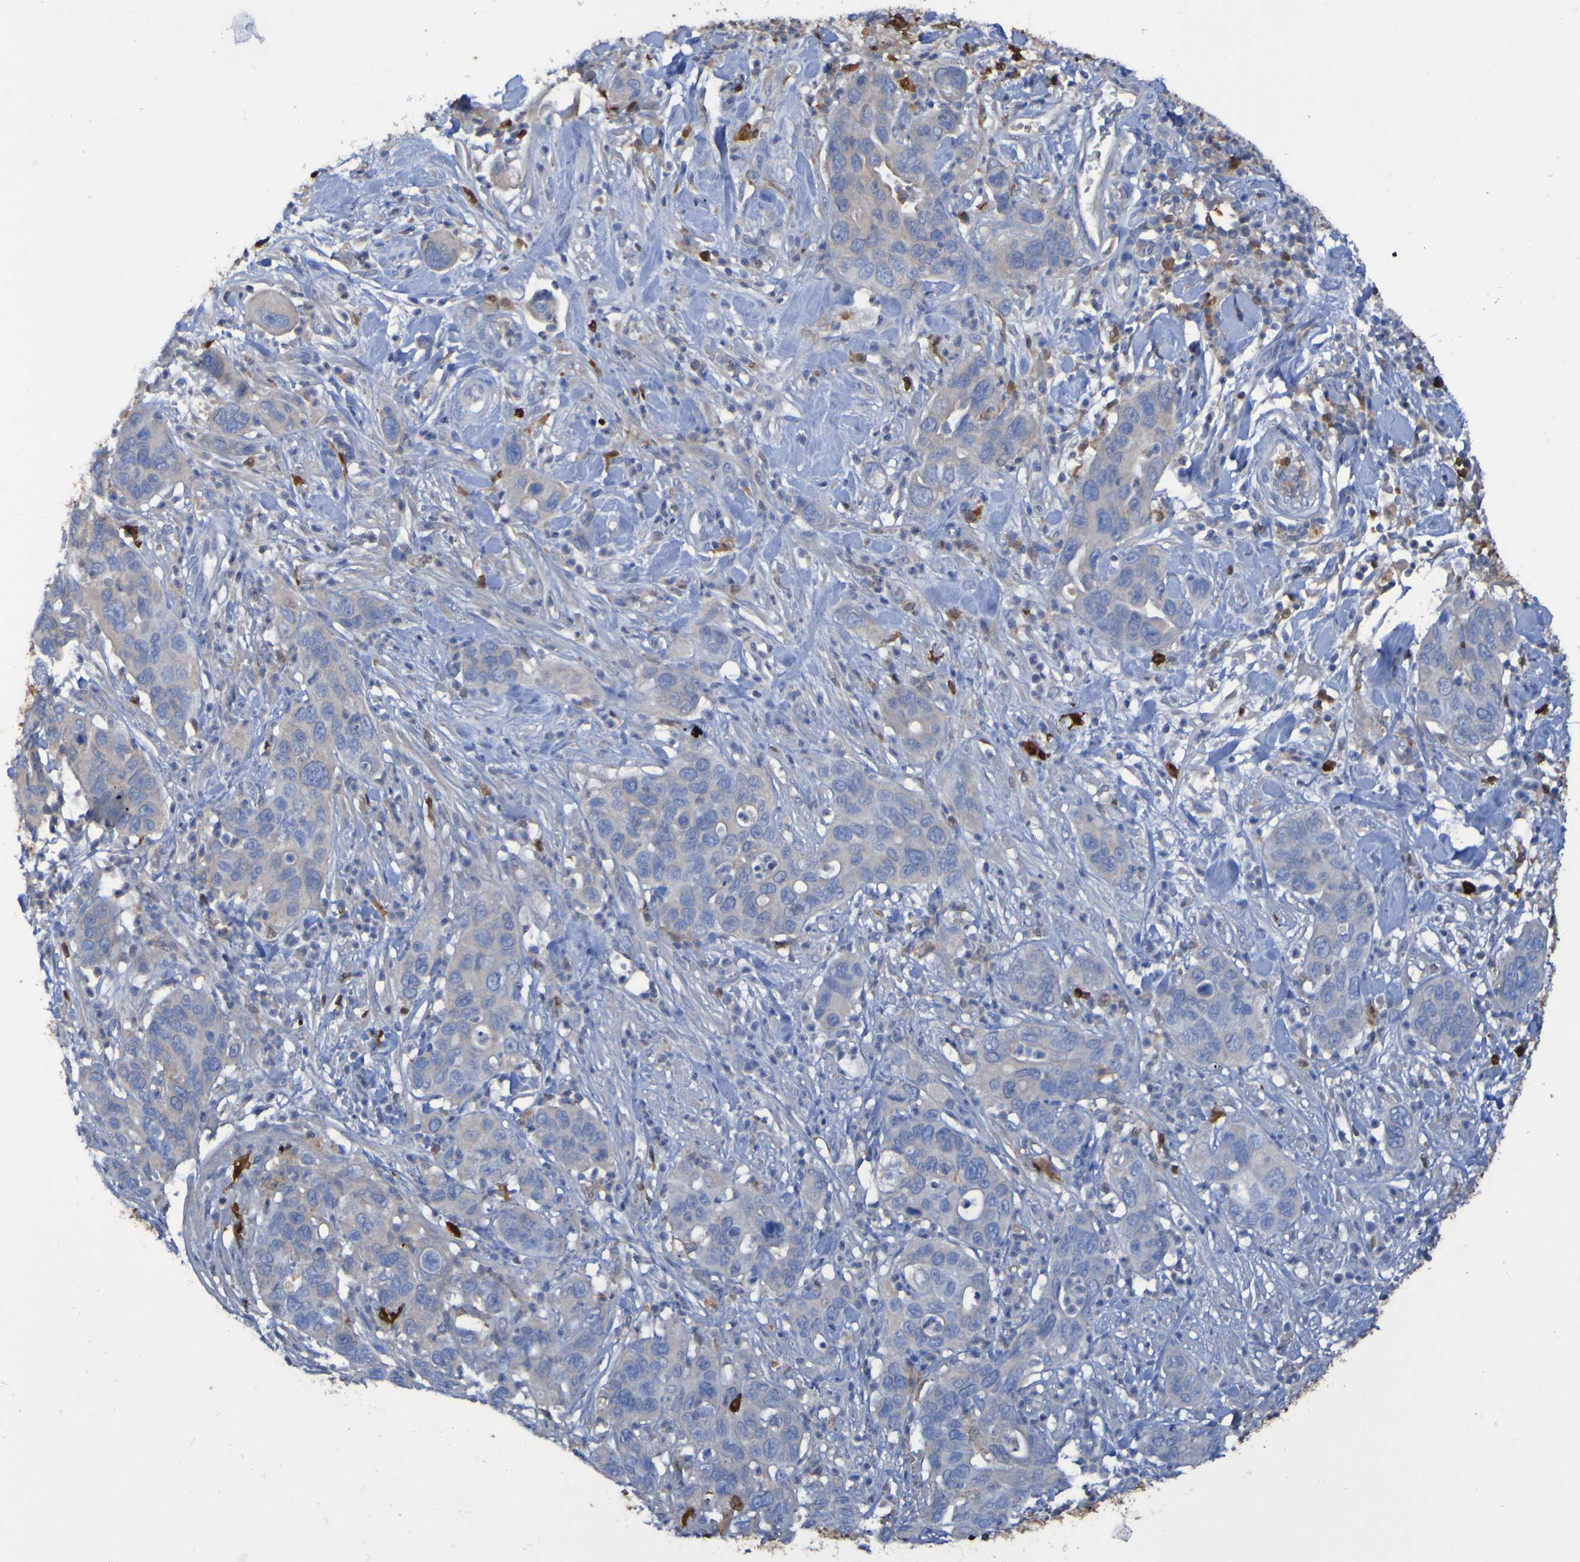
{"staining": {"intensity": "negative", "quantity": "none", "location": "none"}, "tissue": "pancreatic cancer", "cell_type": "Tumor cells", "image_type": "cancer", "snomed": [{"axis": "morphology", "description": "Adenocarcinoma, NOS"}, {"axis": "topography", "description": "Pancreas"}], "caption": "There is no significant positivity in tumor cells of pancreatic adenocarcinoma.", "gene": "MPPE1", "patient": {"sex": "female", "age": 71}}